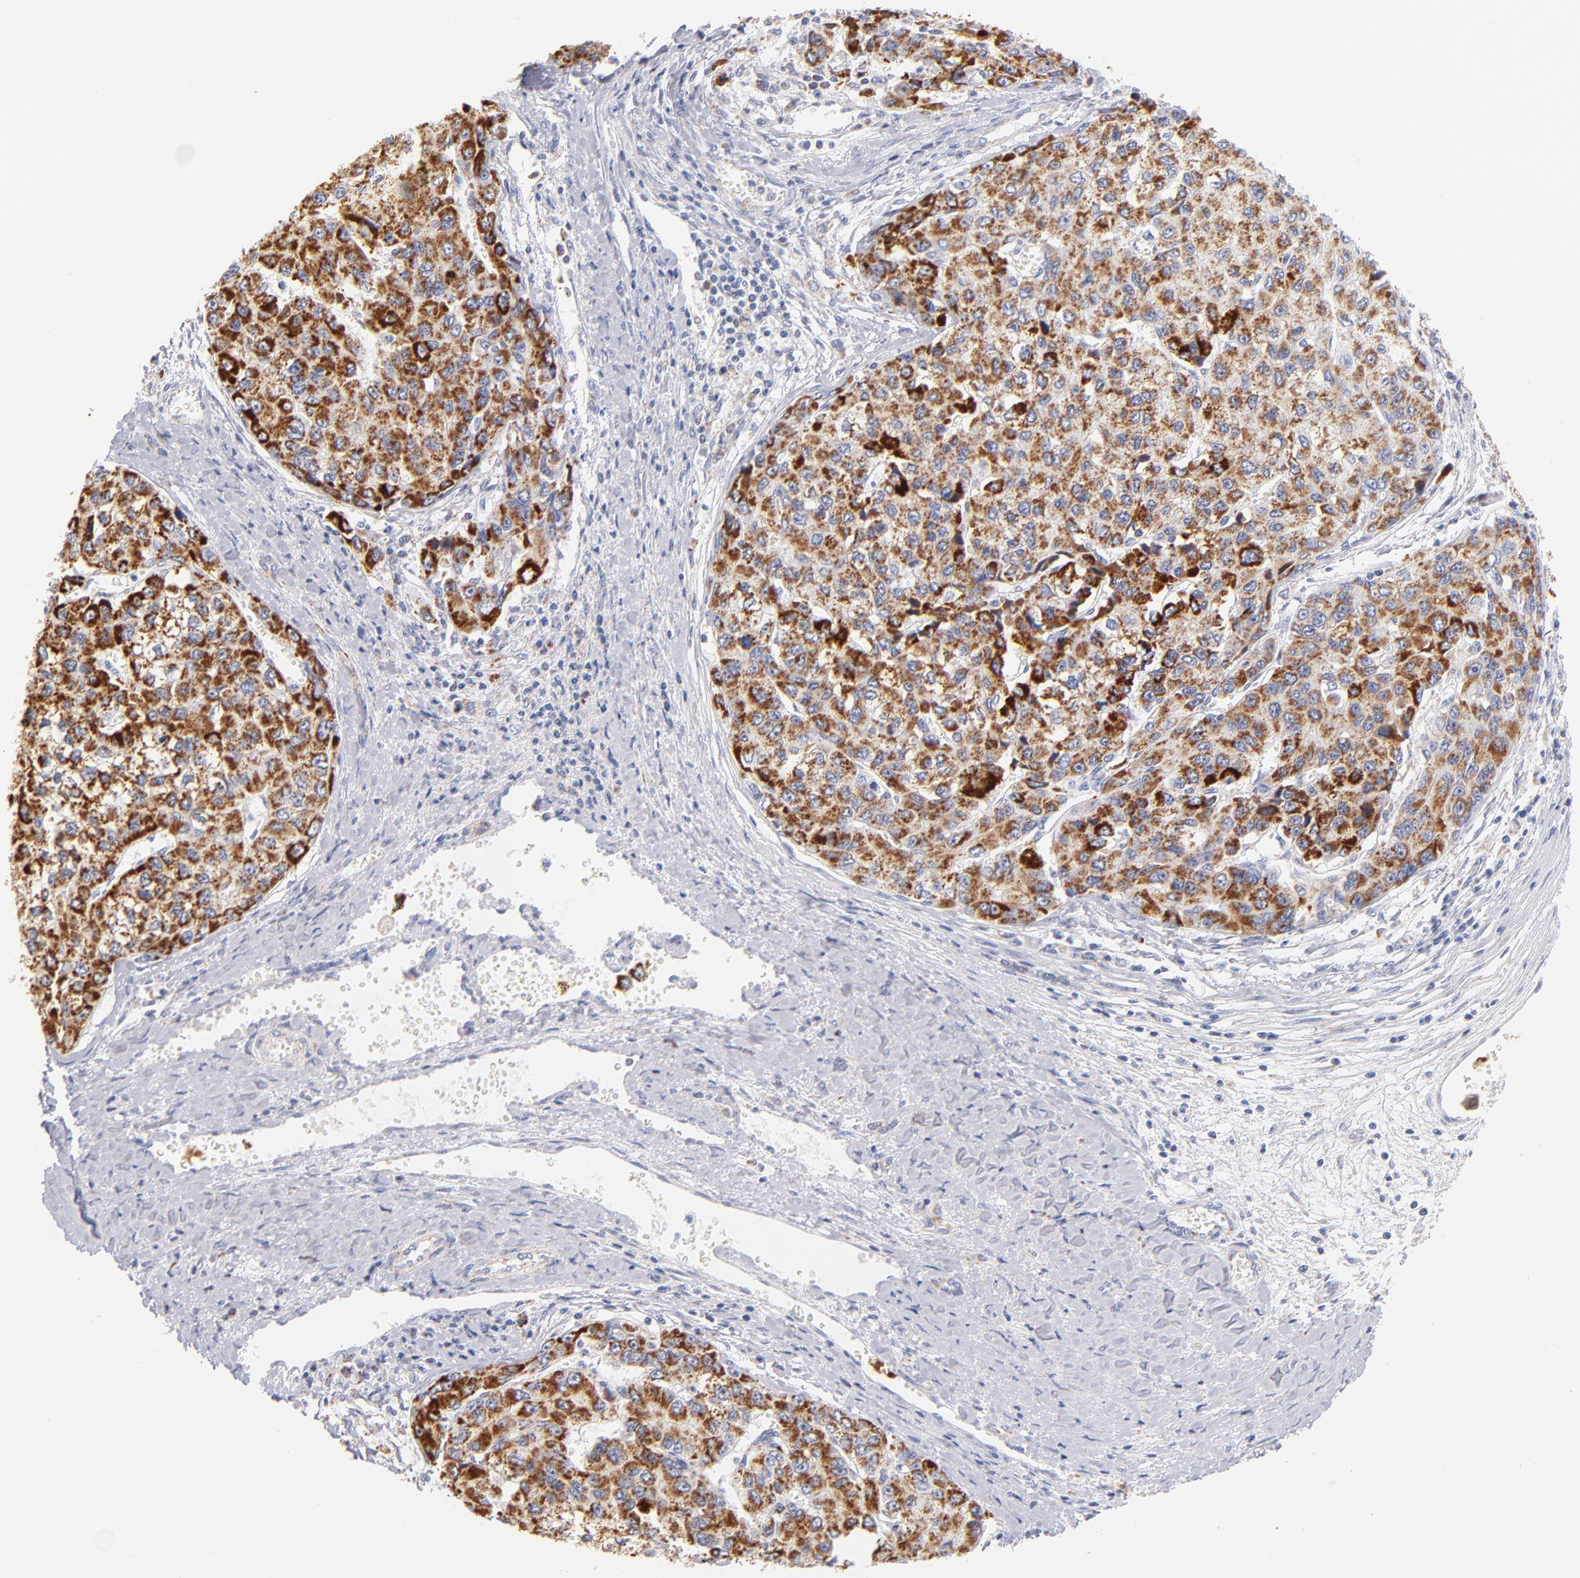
{"staining": {"intensity": "strong", "quantity": ">75%", "location": "cytoplasmic/membranous"}, "tissue": "liver cancer", "cell_type": "Tumor cells", "image_type": "cancer", "snomed": [{"axis": "morphology", "description": "Carcinoma, Hepatocellular, NOS"}, {"axis": "topography", "description": "Liver"}], "caption": "Tumor cells show high levels of strong cytoplasmic/membranous expression in approximately >75% of cells in liver cancer (hepatocellular carcinoma).", "gene": "AIFM1", "patient": {"sex": "female", "age": 66}}